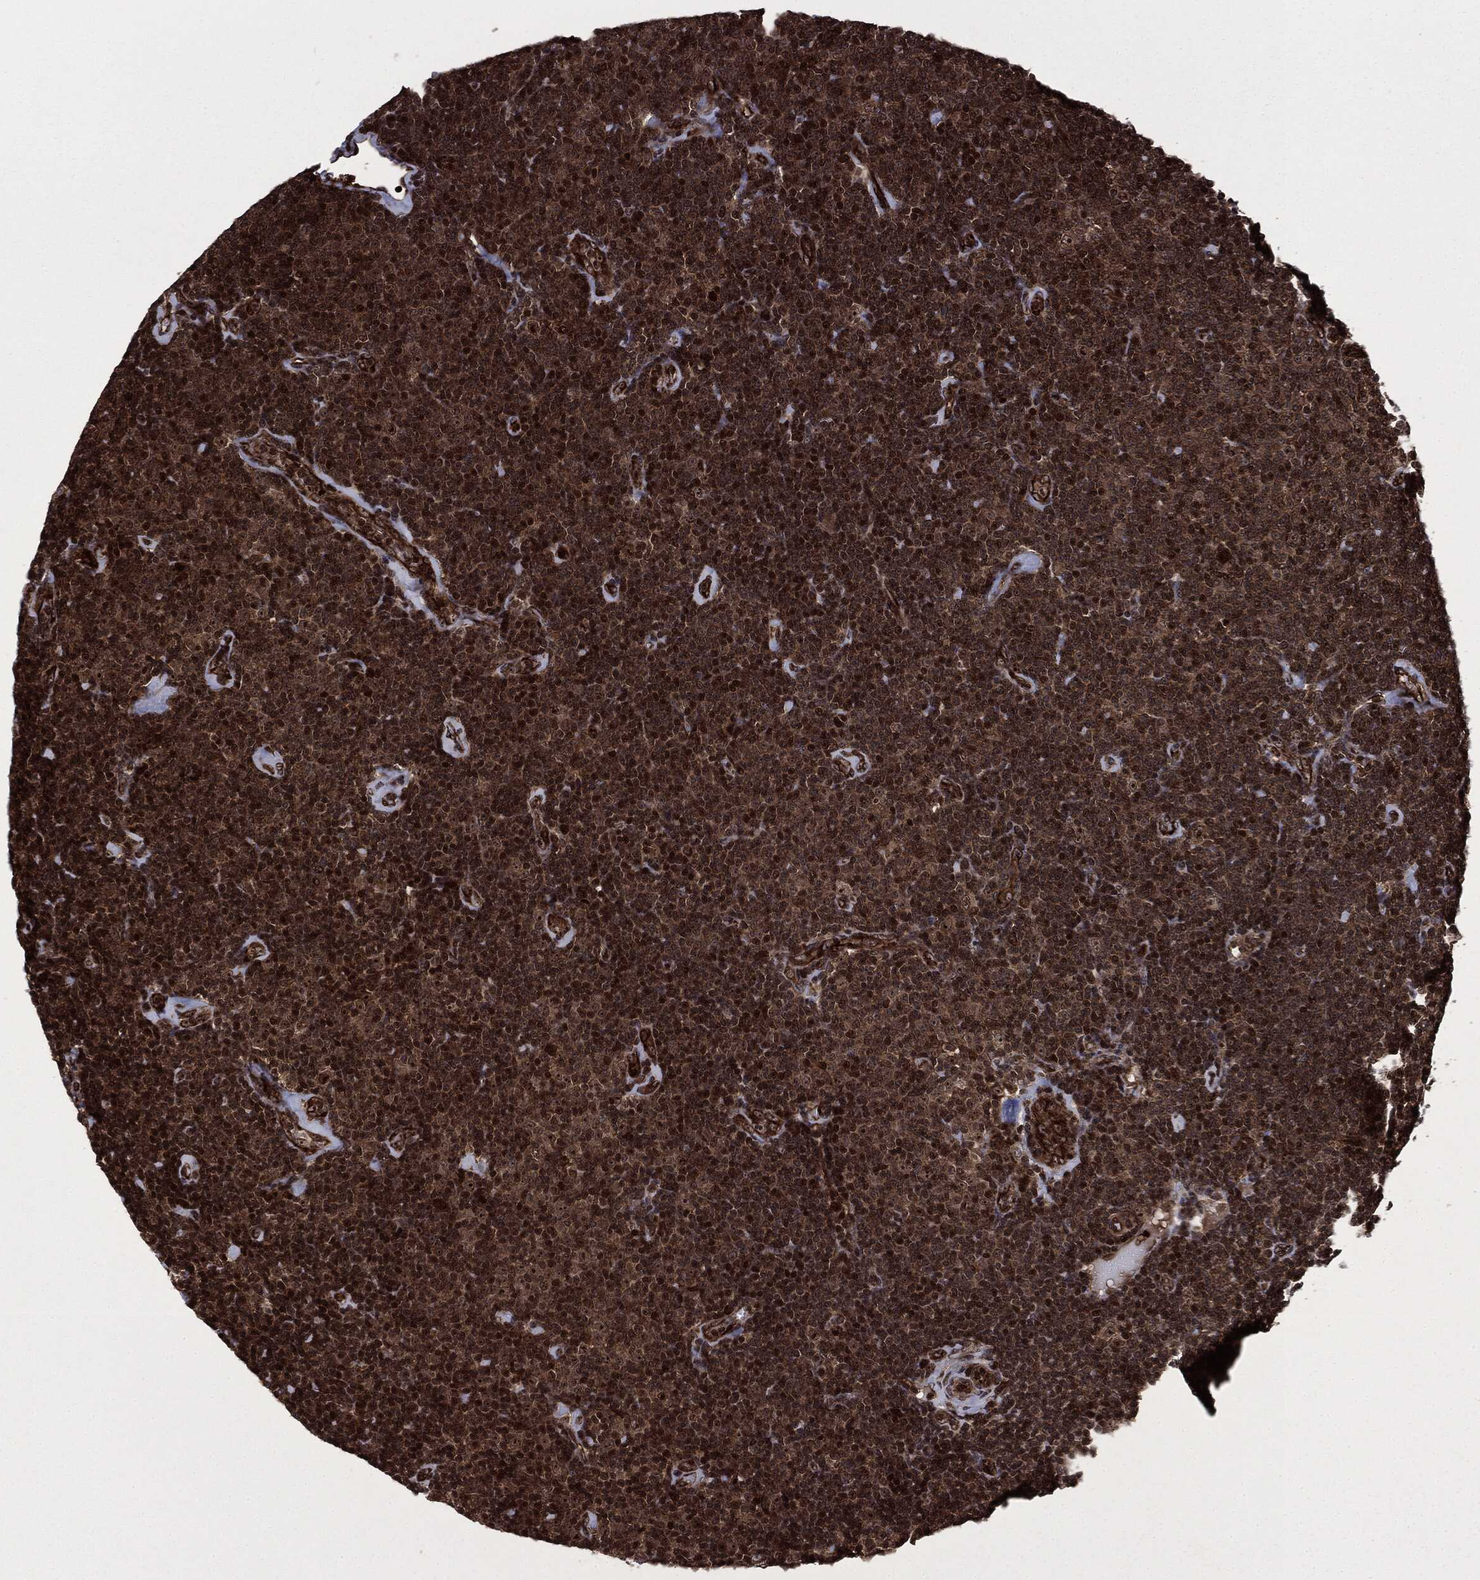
{"staining": {"intensity": "strong", "quantity": ">75%", "location": "cytoplasmic/membranous,nuclear"}, "tissue": "lymphoma", "cell_type": "Tumor cells", "image_type": "cancer", "snomed": [{"axis": "morphology", "description": "Malignant lymphoma, non-Hodgkin's type, Low grade"}, {"axis": "topography", "description": "Lymph node"}], "caption": "DAB (3,3'-diaminobenzidine) immunohistochemical staining of low-grade malignant lymphoma, non-Hodgkin's type displays strong cytoplasmic/membranous and nuclear protein positivity in approximately >75% of tumor cells.", "gene": "CARD6", "patient": {"sex": "male", "age": 81}}